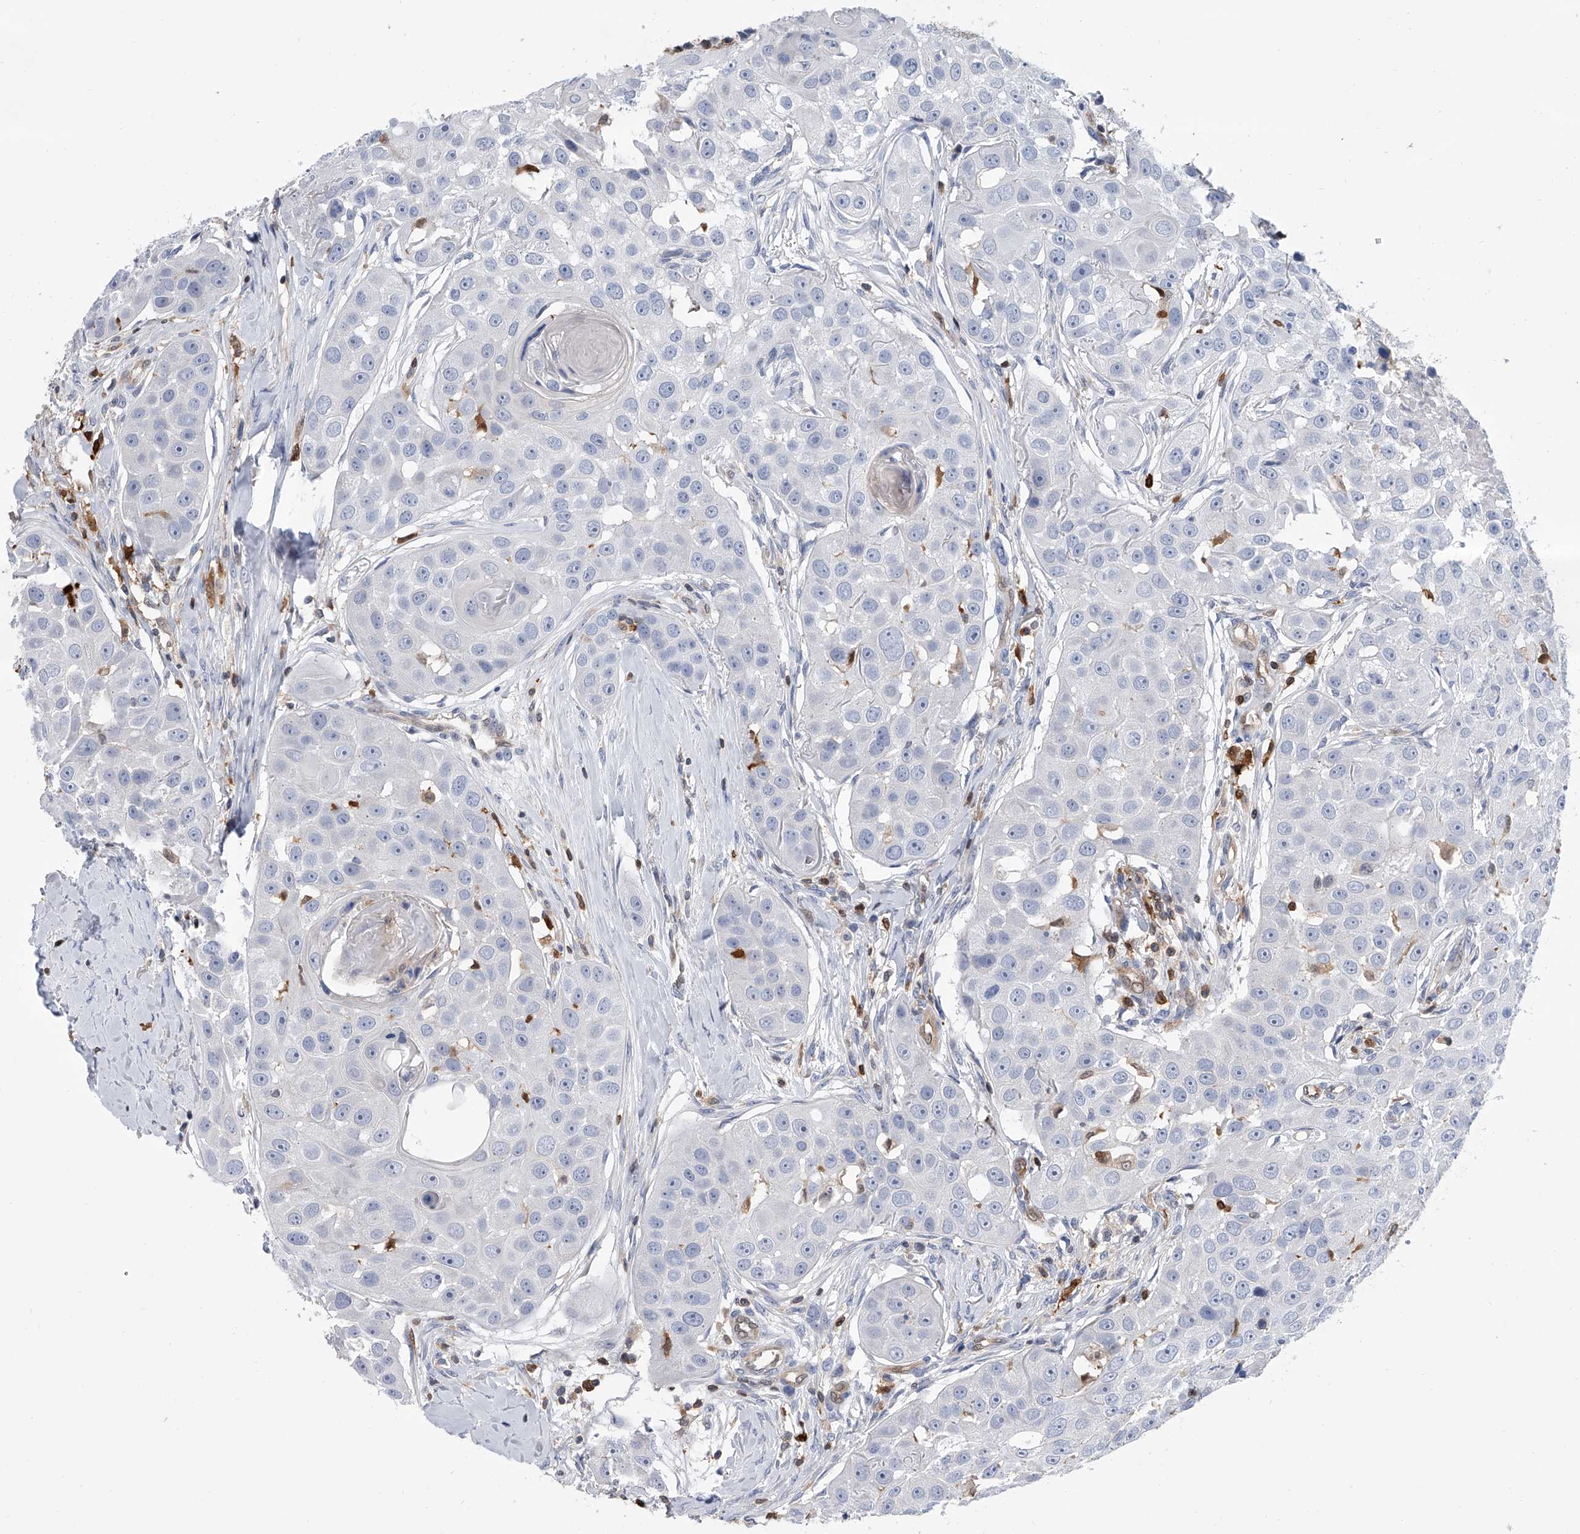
{"staining": {"intensity": "negative", "quantity": "none", "location": "none"}, "tissue": "head and neck cancer", "cell_type": "Tumor cells", "image_type": "cancer", "snomed": [{"axis": "morphology", "description": "Normal tissue, NOS"}, {"axis": "morphology", "description": "Squamous cell carcinoma, NOS"}, {"axis": "topography", "description": "Skeletal muscle"}, {"axis": "topography", "description": "Head-Neck"}], "caption": "A histopathology image of head and neck cancer stained for a protein reveals no brown staining in tumor cells. (Stains: DAB immunohistochemistry (IHC) with hematoxylin counter stain, Microscopy: brightfield microscopy at high magnification).", "gene": "SERPINB9", "patient": {"sex": "male", "age": 51}}